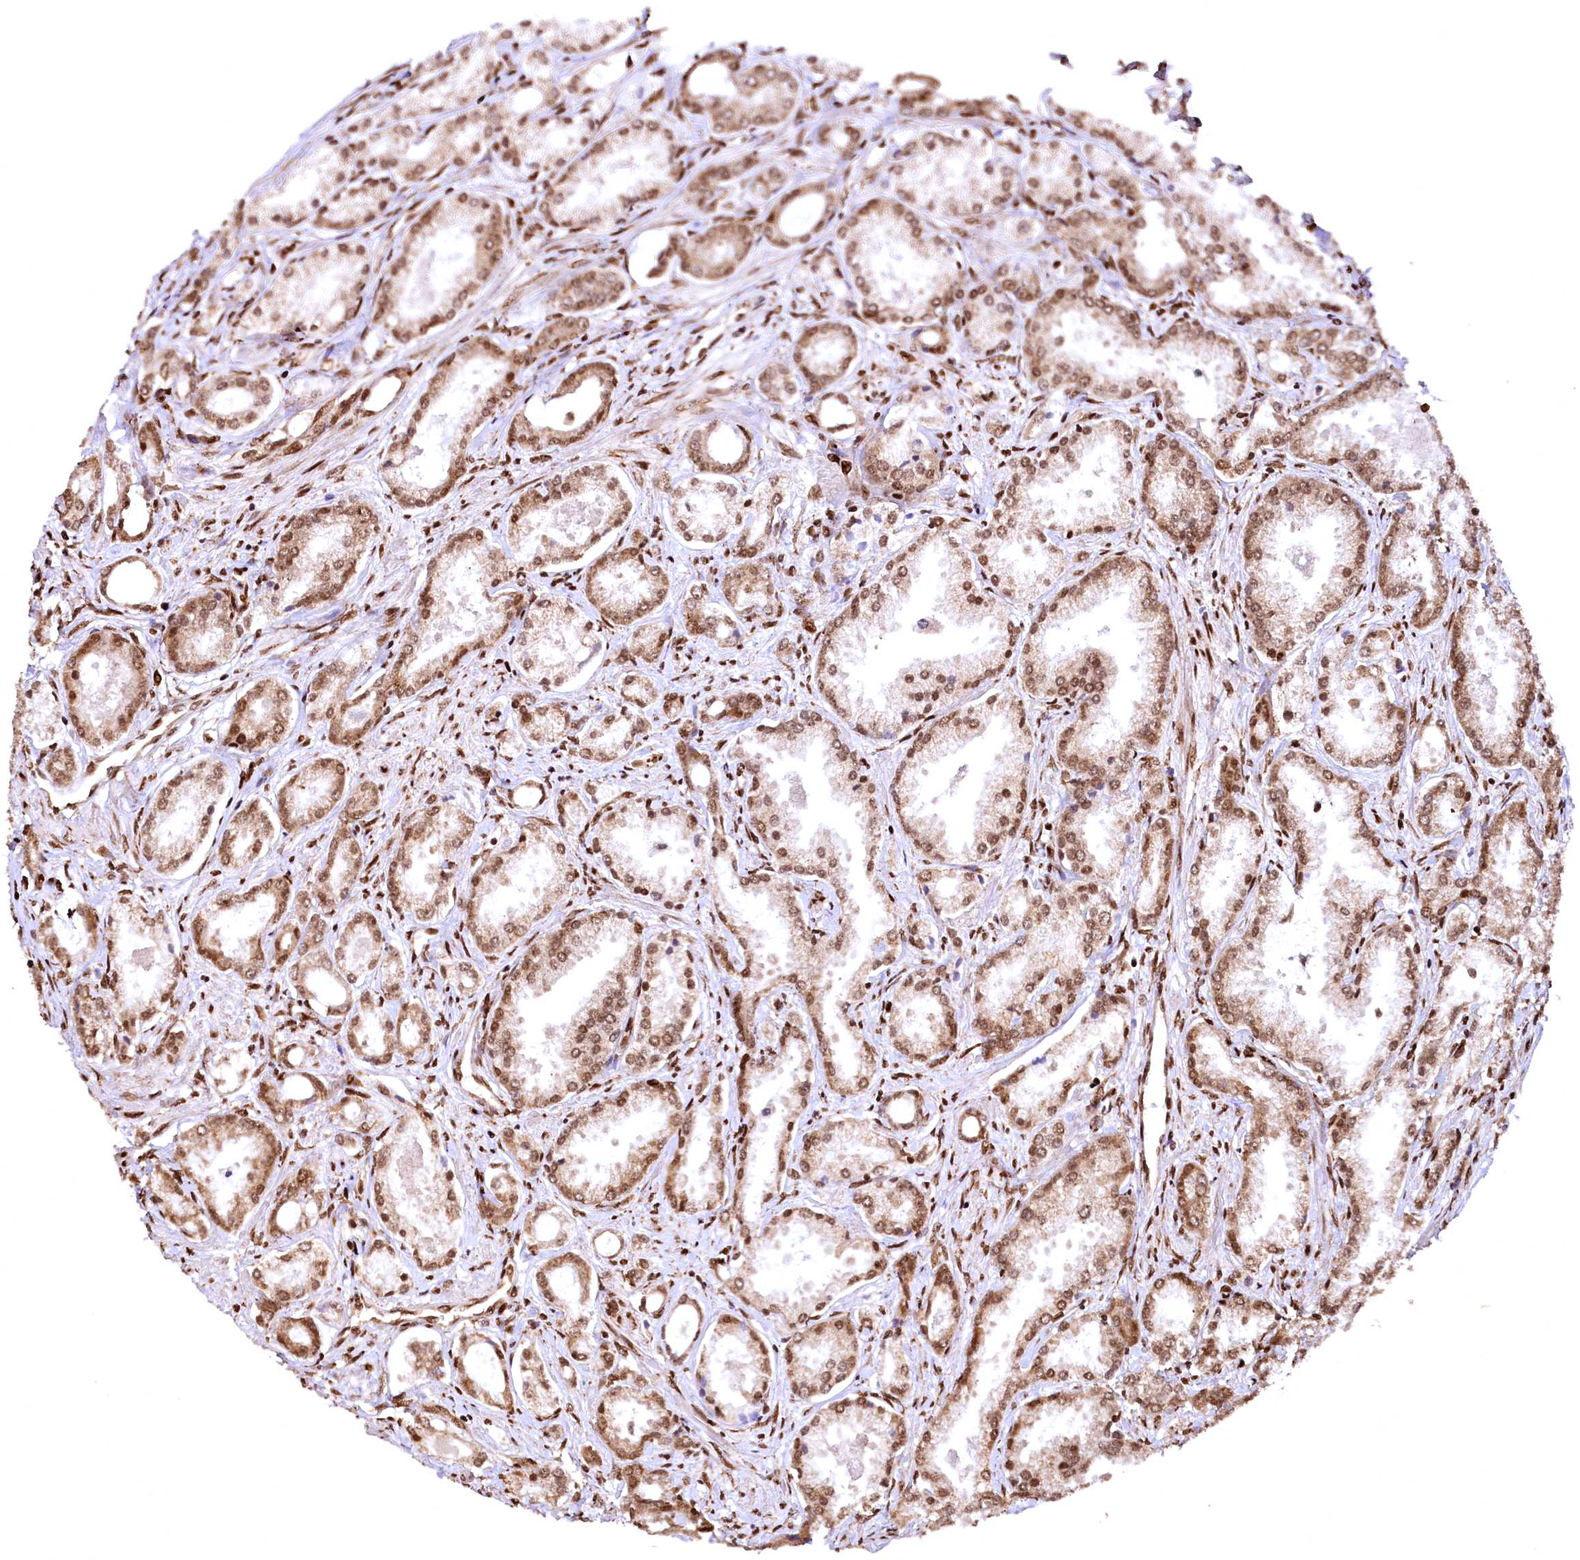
{"staining": {"intensity": "moderate", "quantity": ">75%", "location": "cytoplasmic/membranous,nuclear"}, "tissue": "prostate cancer", "cell_type": "Tumor cells", "image_type": "cancer", "snomed": [{"axis": "morphology", "description": "Adenocarcinoma, Low grade"}, {"axis": "topography", "description": "Prostate"}], "caption": "Moderate cytoplasmic/membranous and nuclear protein expression is present in approximately >75% of tumor cells in low-grade adenocarcinoma (prostate).", "gene": "PDS5B", "patient": {"sex": "male", "age": 68}}